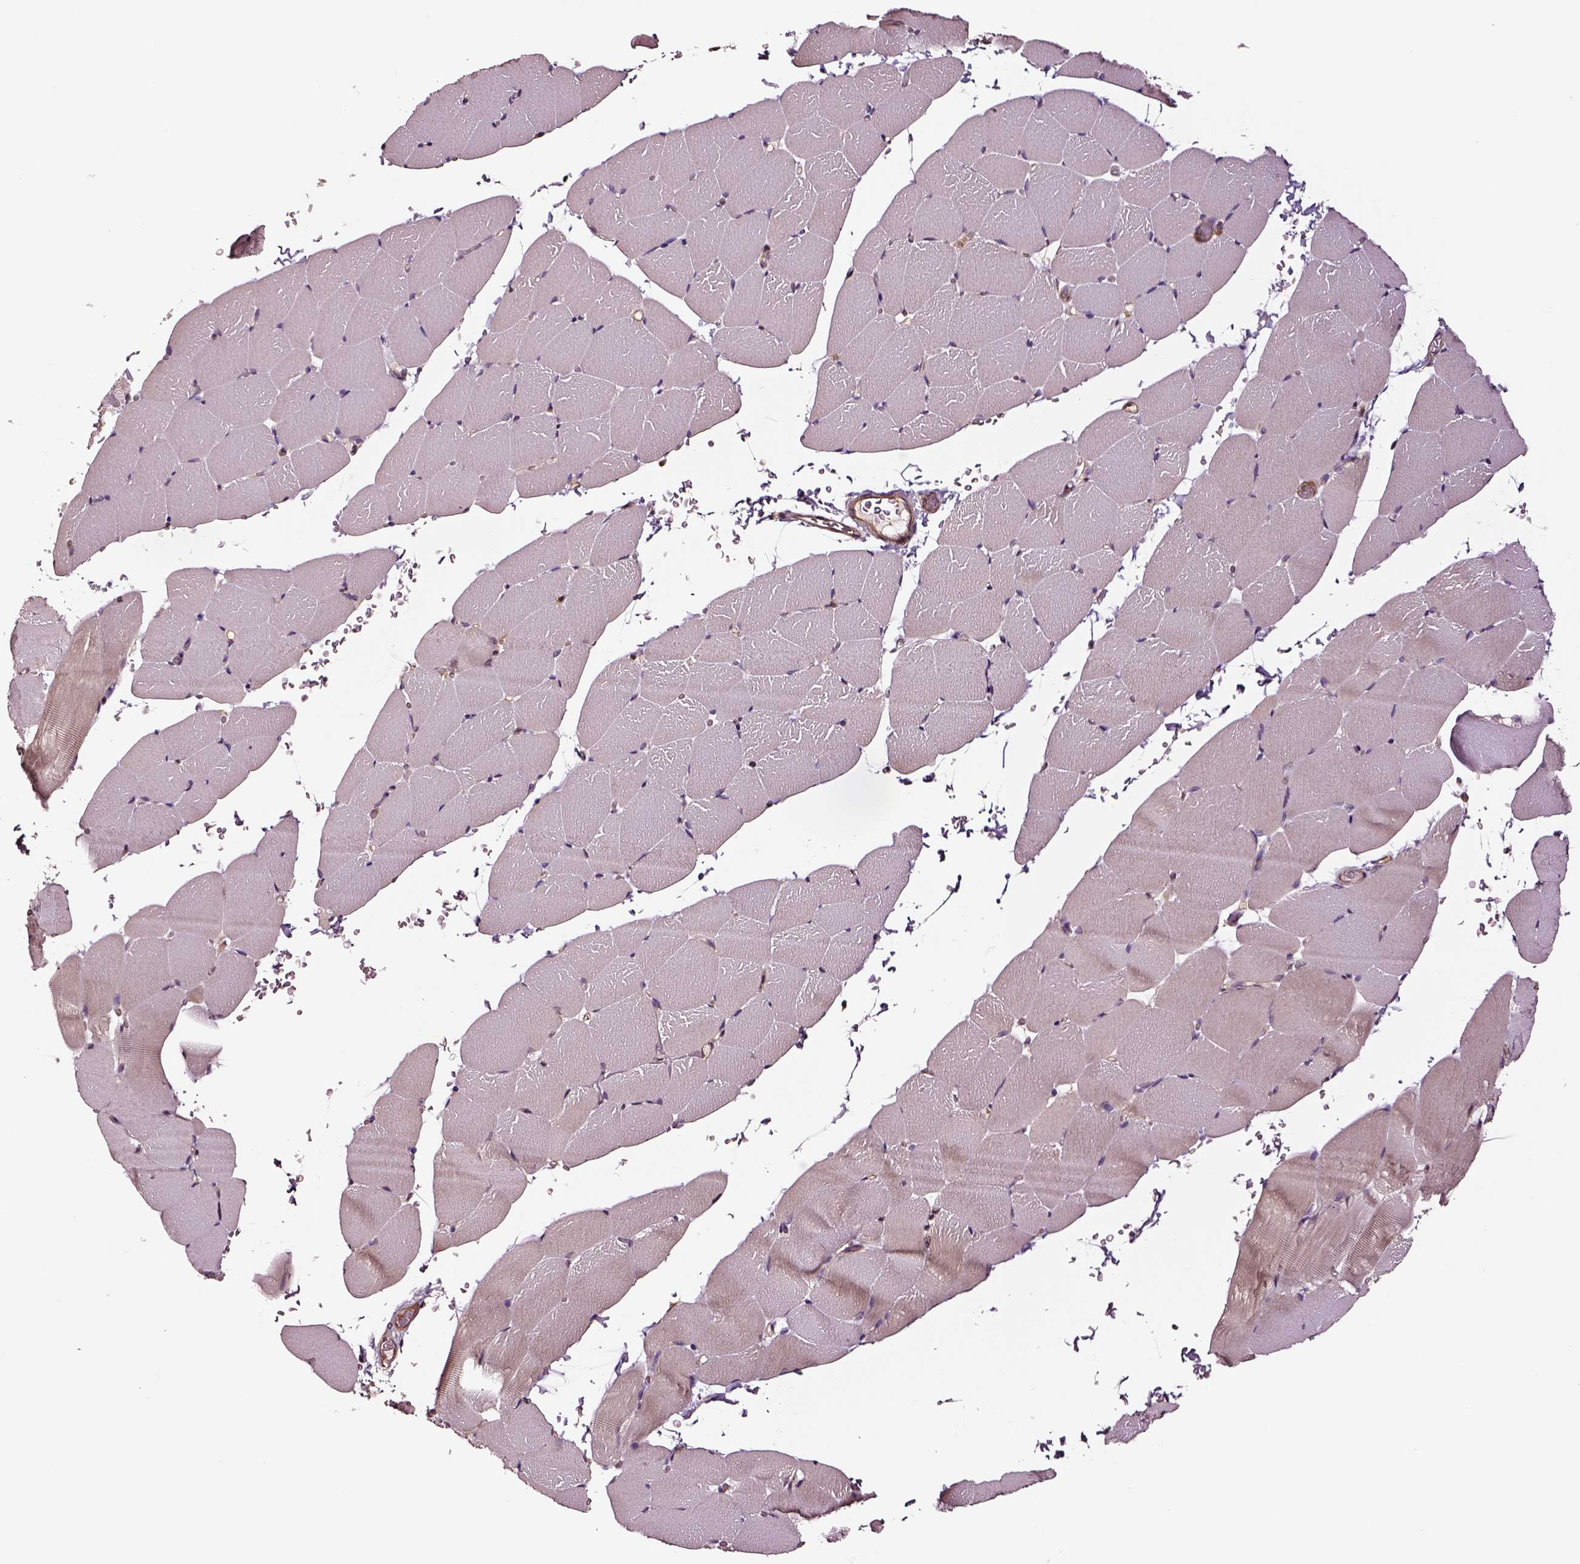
{"staining": {"intensity": "negative", "quantity": "none", "location": "none"}, "tissue": "skeletal muscle", "cell_type": "Myocytes", "image_type": "normal", "snomed": [{"axis": "morphology", "description": "Normal tissue, NOS"}, {"axis": "topography", "description": "Skeletal muscle"}], "caption": "Immunohistochemical staining of unremarkable human skeletal muscle displays no significant expression in myocytes. Nuclei are stained in blue.", "gene": "RASSF5", "patient": {"sex": "female", "age": 37}}